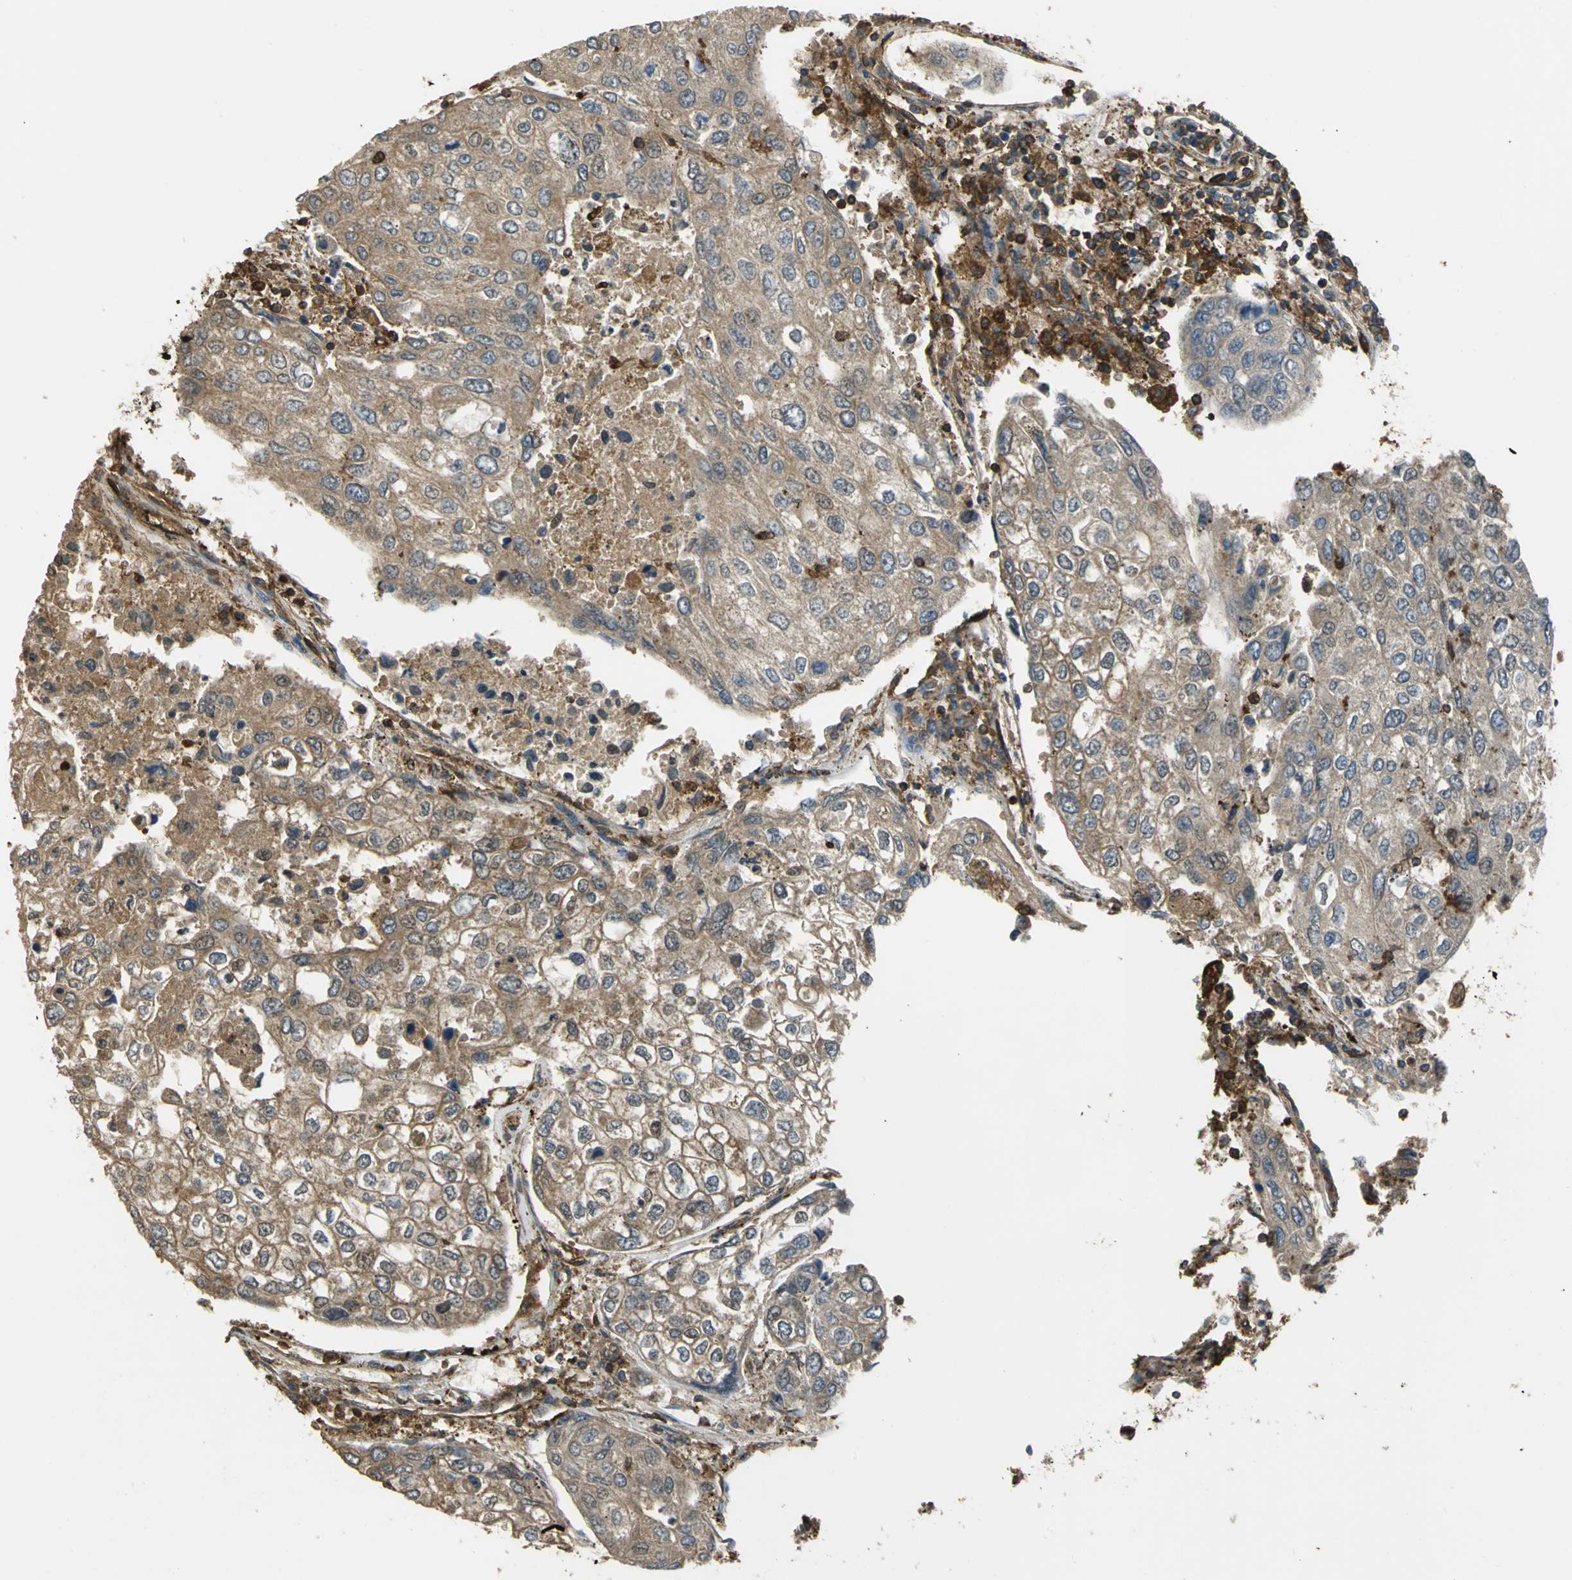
{"staining": {"intensity": "weak", "quantity": ">75%", "location": "cytoplasmic/membranous"}, "tissue": "urothelial cancer", "cell_type": "Tumor cells", "image_type": "cancer", "snomed": [{"axis": "morphology", "description": "Urothelial carcinoma, High grade"}, {"axis": "topography", "description": "Lymph node"}, {"axis": "topography", "description": "Urinary bladder"}], "caption": "Immunohistochemistry micrograph of high-grade urothelial carcinoma stained for a protein (brown), which exhibits low levels of weak cytoplasmic/membranous expression in approximately >75% of tumor cells.", "gene": "TLN1", "patient": {"sex": "male", "age": 51}}